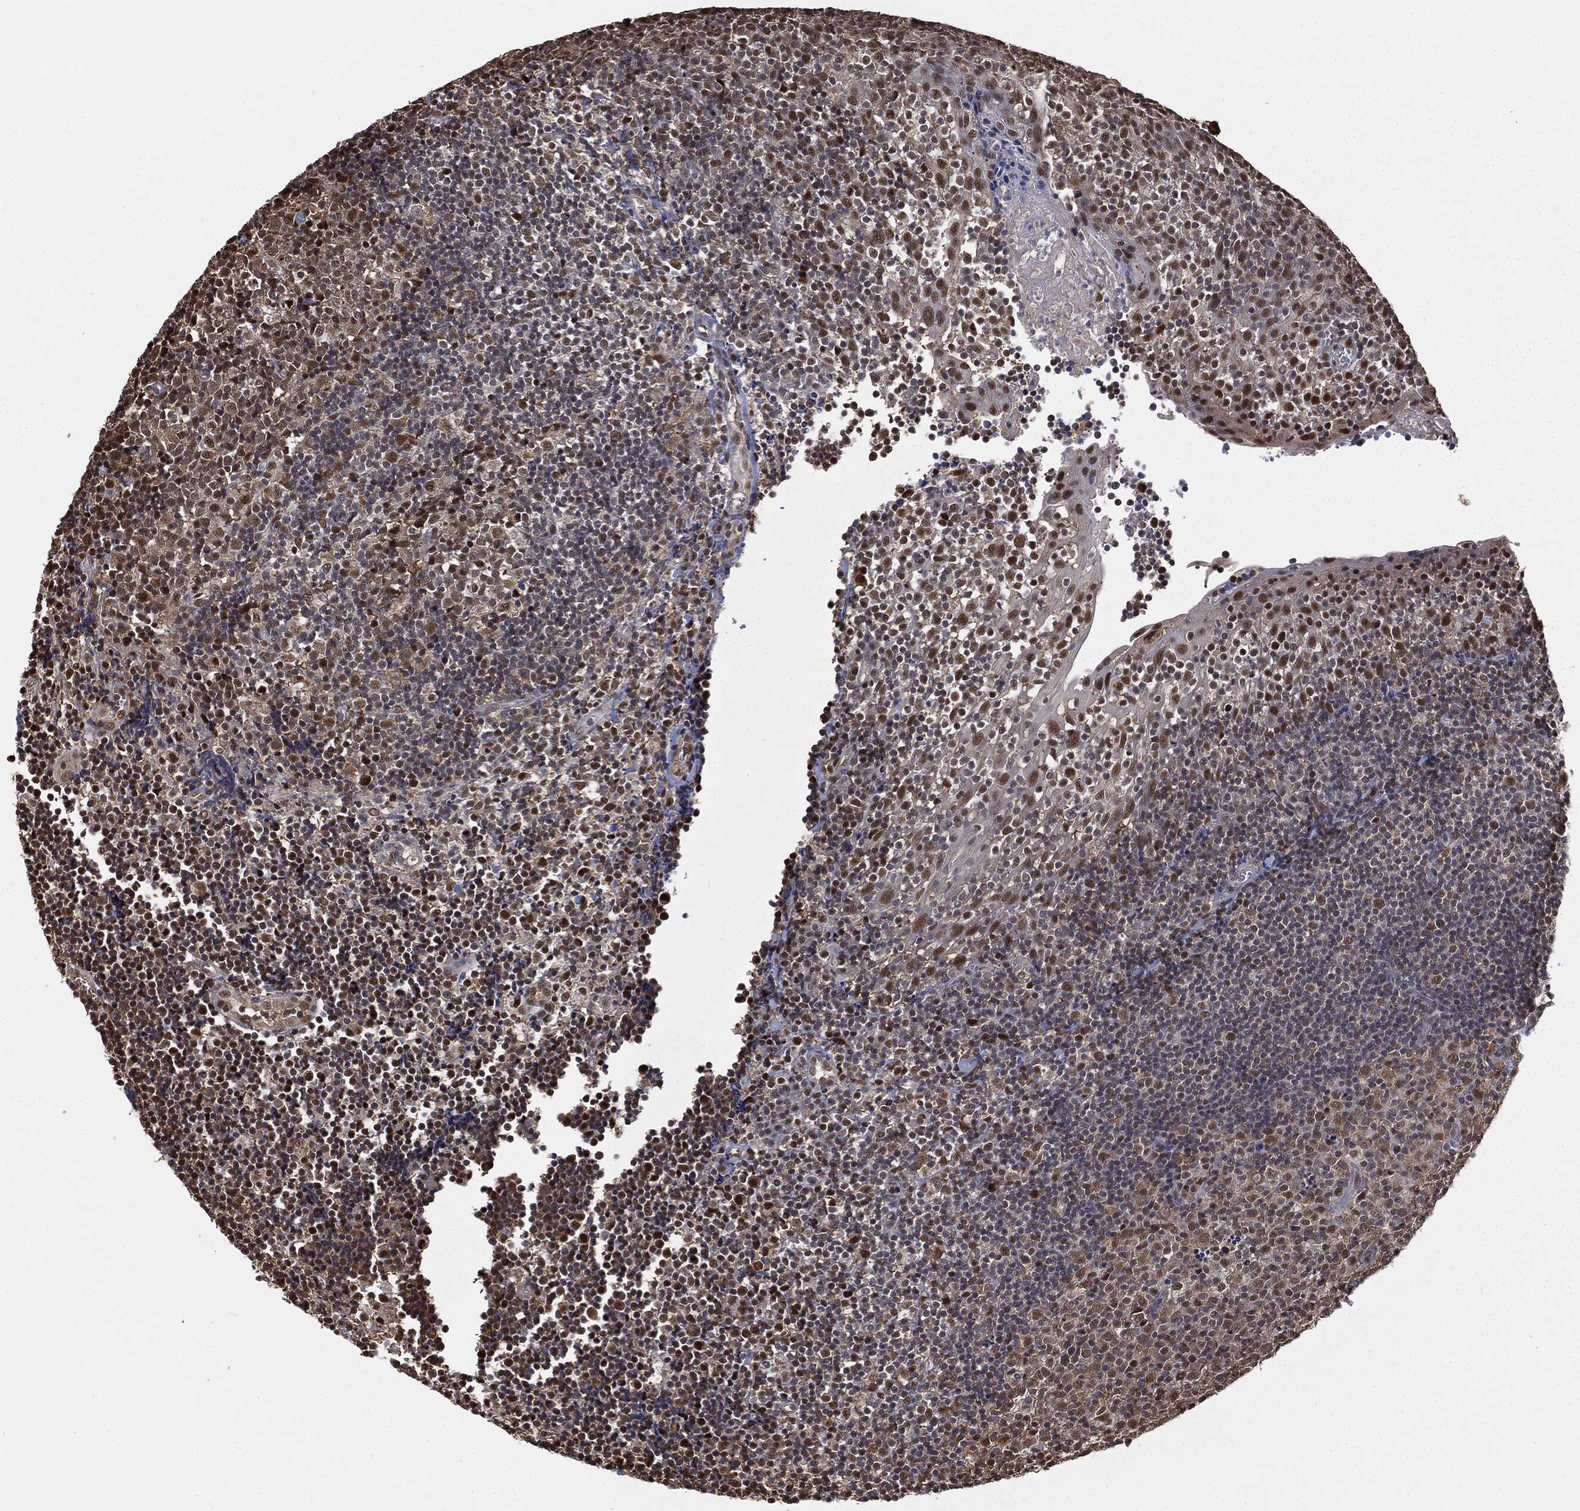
{"staining": {"intensity": "moderate", "quantity": "<25%", "location": "nuclear"}, "tissue": "tonsil", "cell_type": "Germinal center cells", "image_type": "normal", "snomed": [{"axis": "morphology", "description": "Normal tissue, NOS"}, {"axis": "topography", "description": "Tonsil"}], "caption": "The immunohistochemical stain labels moderate nuclear expression in germinal center cells of unremarkable tonsil.", "gene": "SHLD2", "patient": {"sex": "female", "age": 5}}